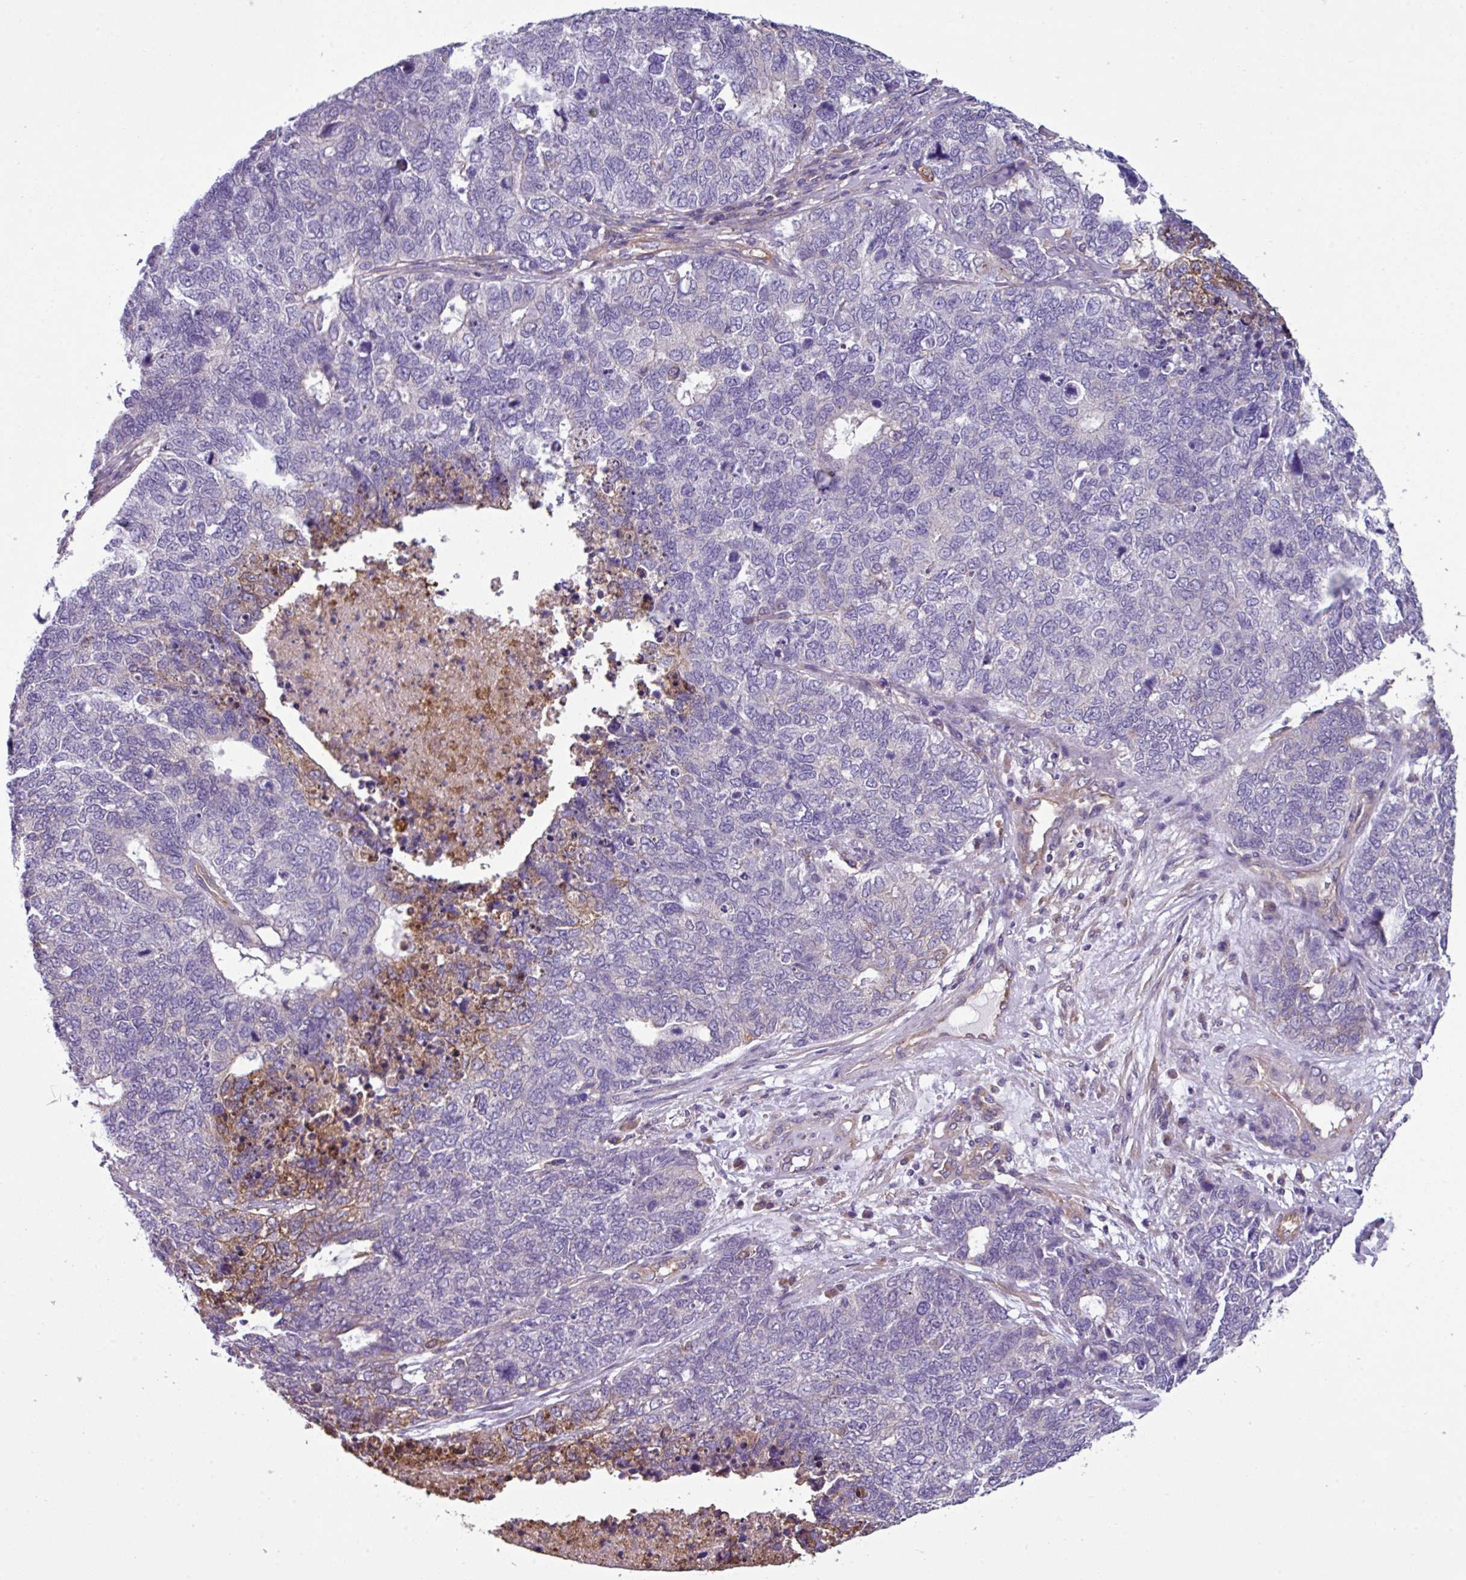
{"staining": {"intensity": "negative", "quantity": "none", "location": "none"}, "tissue": "cervical cancer", "cell_type": "Tumor cells", "image_type": "cancer", "snomed": [{"axis": "morphology", "description": "Squamous cell carcinoma, NOS"}, {"axis": "topography", "description": "Cervix"}], "caption": "This is an immunohistochemistry photomicrograph of human cervical cancer (squamous cell carcinoma). There is no staining in tumor cells.", "gene": "SLC23A2", "patient": {"sex": "female", "age": 63}}